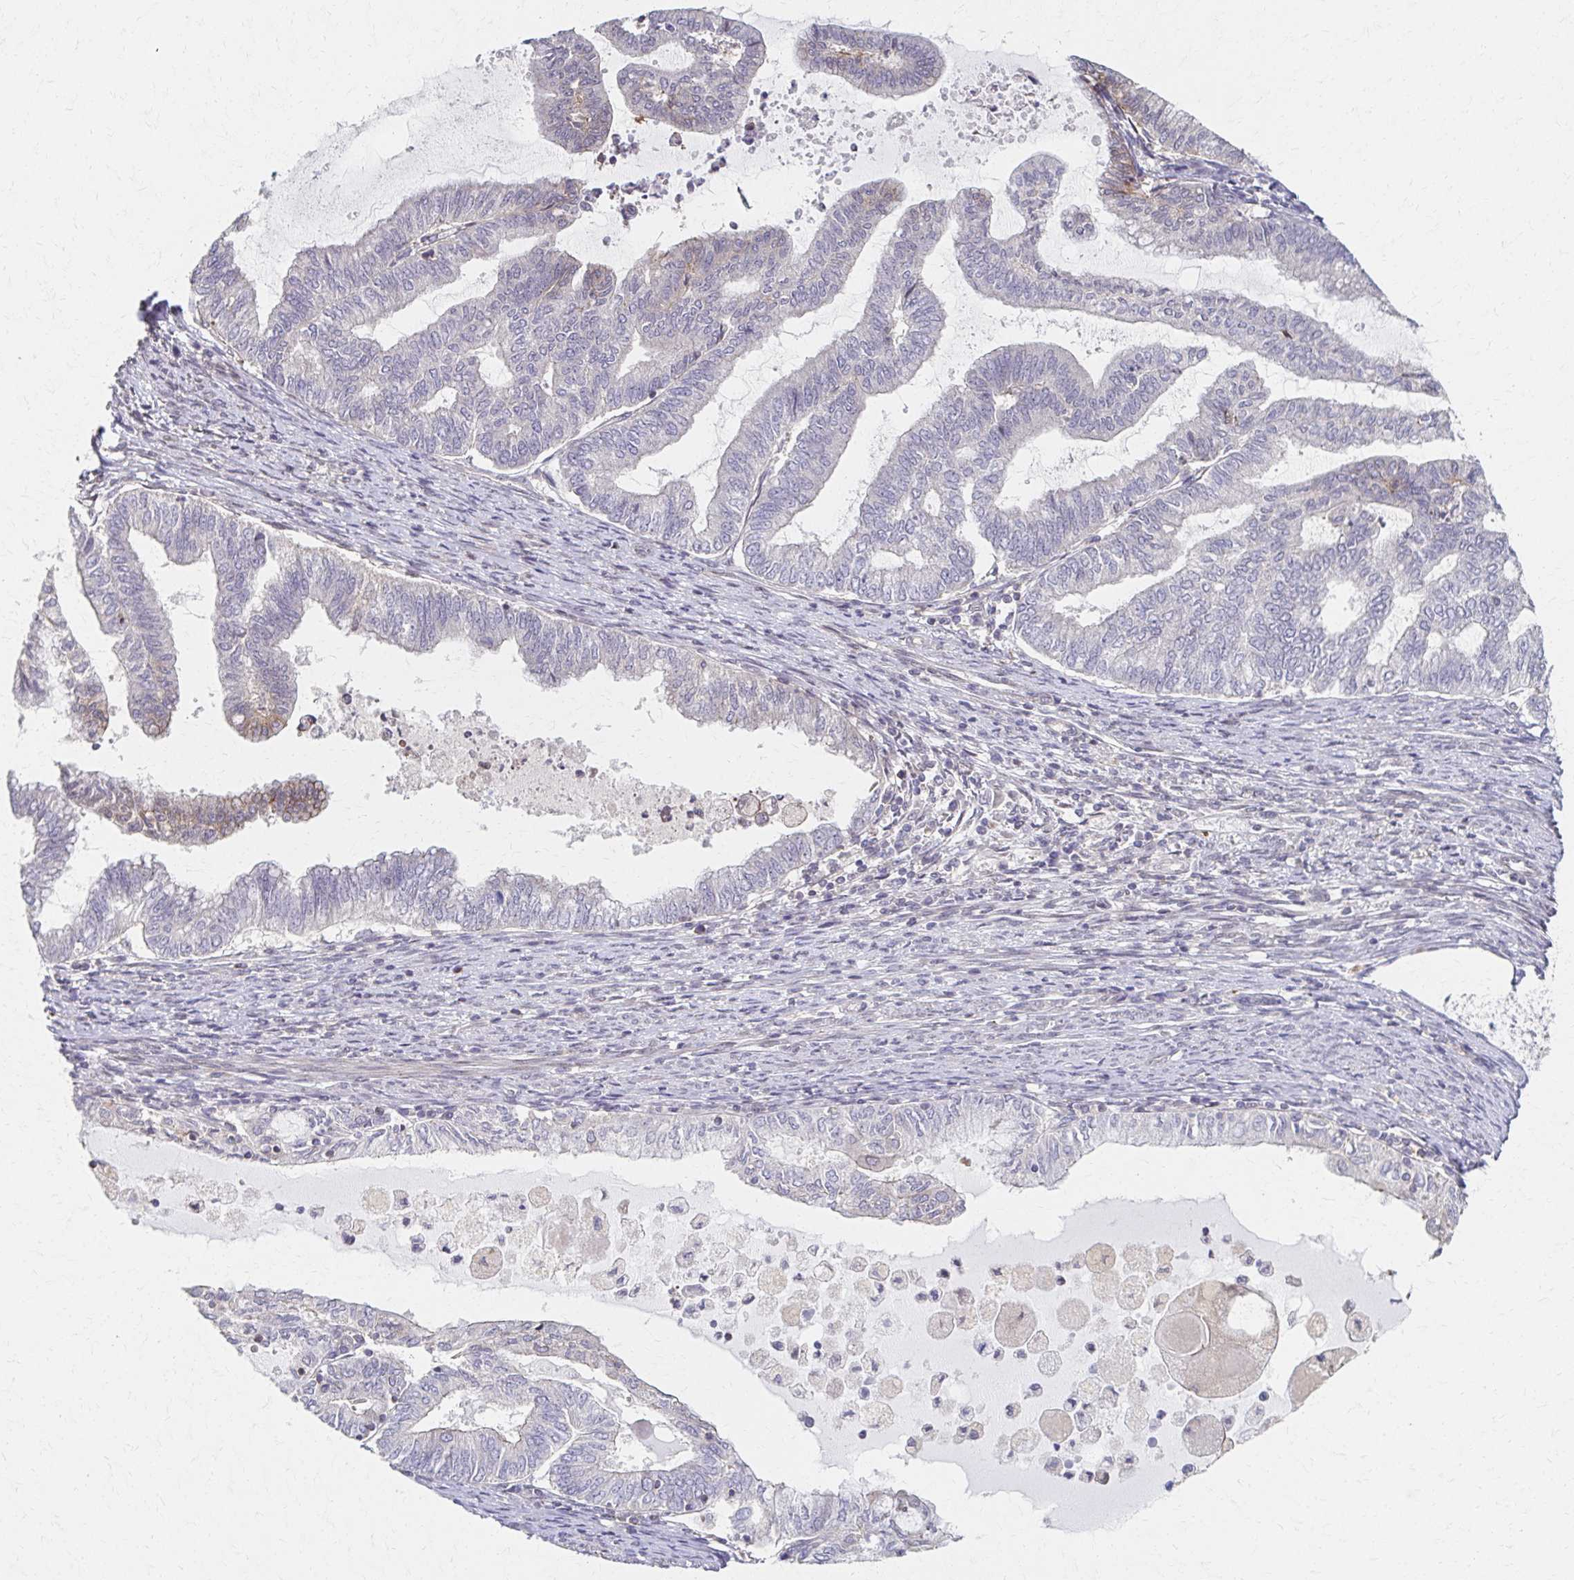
{"staining": {"intensity": "weak", "quantity": "<25%", "location": "cytoplasmic/membranous"}, "tissue": "endometrial cancer", "cell_type": "Tumor cells", "image_type": "cancer", "snomed": [{"axis": "morphology", "description": "Adenocarcinoma, NOS"}, {"axis": "topography", "description": "Endometrium"}], "caption": "Immunohistochemistry (IHC) photomicrograph of neoplastic tissue: endometrial cancer stained with DAB (3,3'-diaminobenzidine) demonstrates no significant protein positivity in tumor cells. Nuclei are stained in blue.", "gene": "EOLA2", "patient": {"sex": "female", "age": 79}}